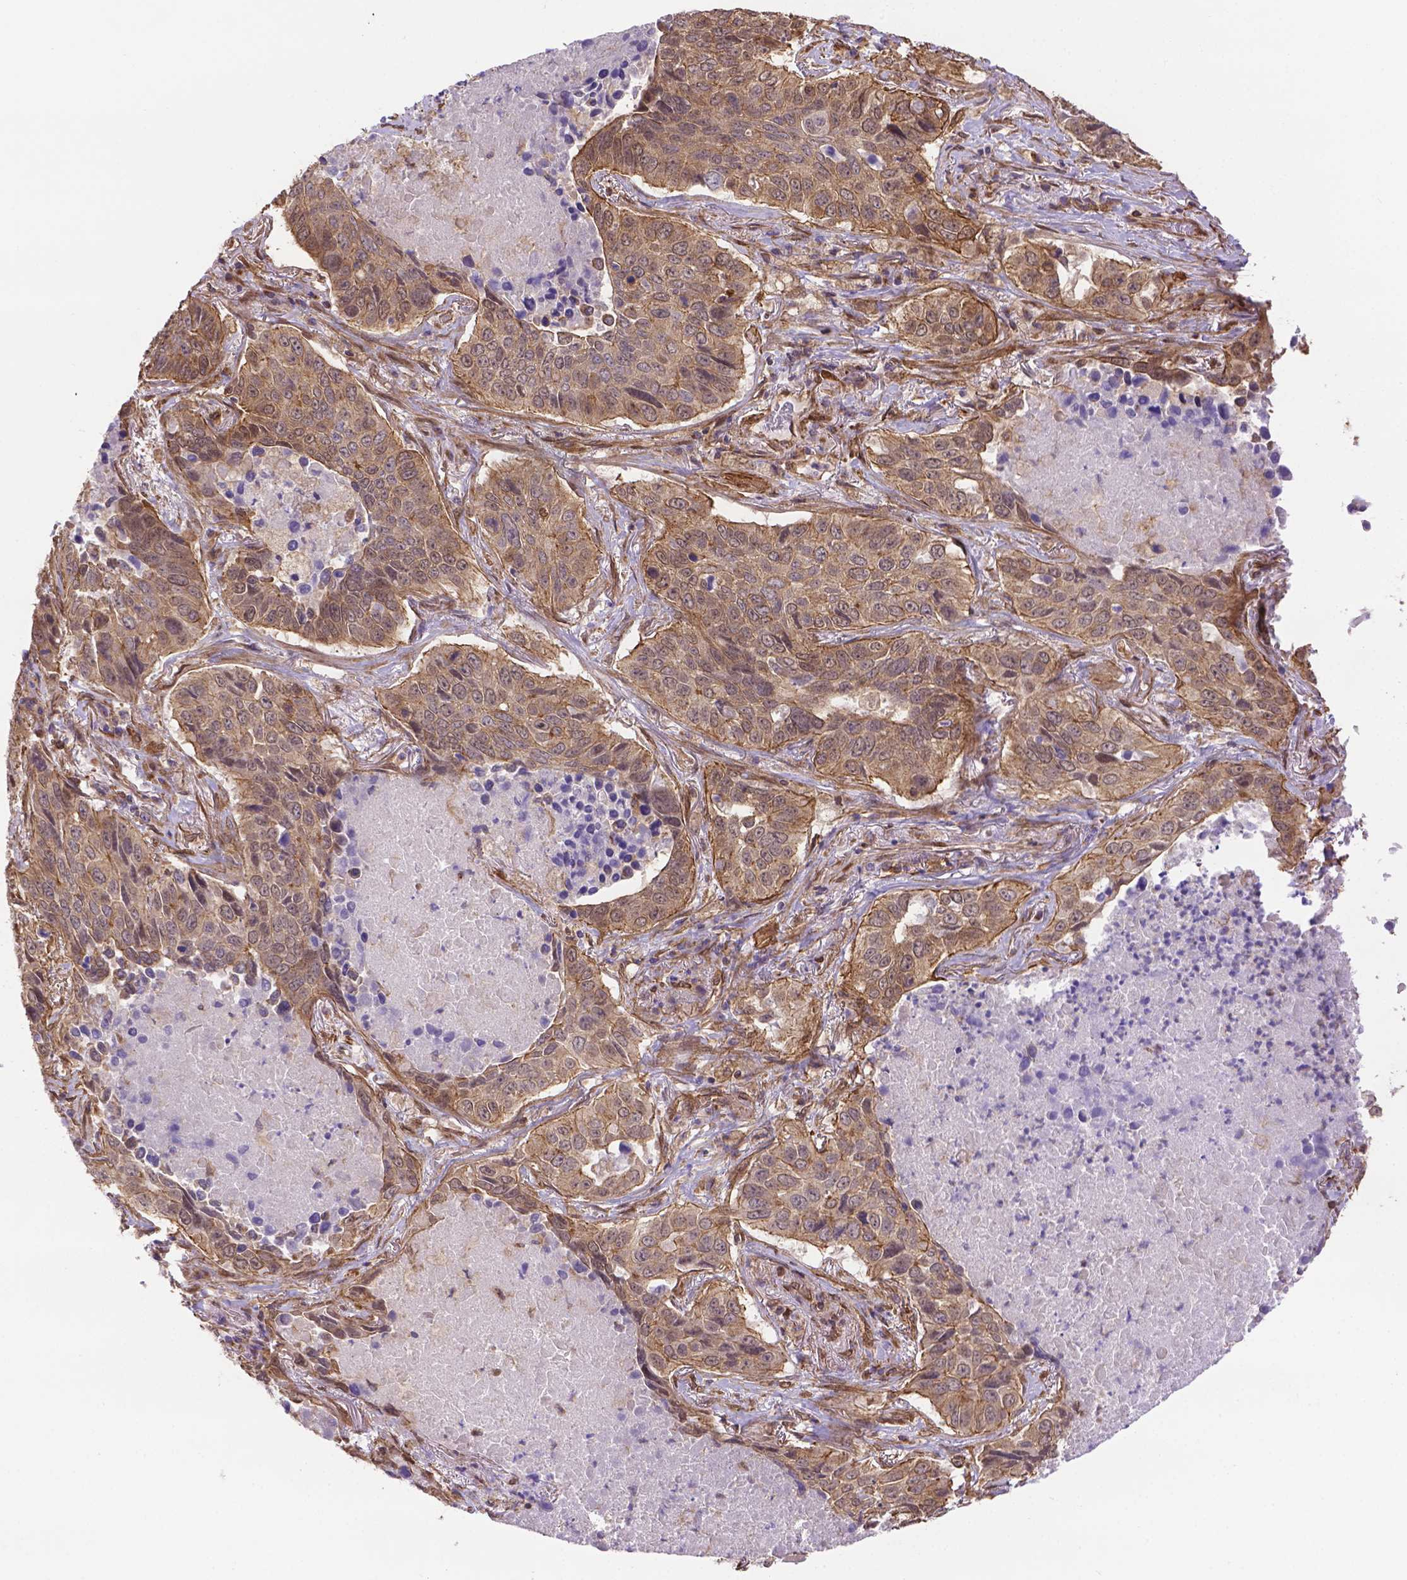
{"staining": {"intensity": "weak", "quantity": ">75%", "location": "cytoplasmic/membranous"}, "tissue": "lung cancer", "cell_type": "Tumor cells", "image_type": "cancer", "snomed": [{"axis": "morphology", "description": "Normal tissue, NOS"}, {"axis": "morphology", "description": "Squamous cell carcinoma, NOS"}, {"axis": "topography", "description": "Bronchus"}, {"axis": "topography", "description": "Lung"}], "caption": "Weak cytoplasmic/membranous expression is identified in approximately >75% of tumor cells in squamous cell carcinoma (lung). (brown staining indicates protein expression, while blue staining denotes nuclei).", "gene": "YAP1", "patient": {"sex": "male", "age": 64}}